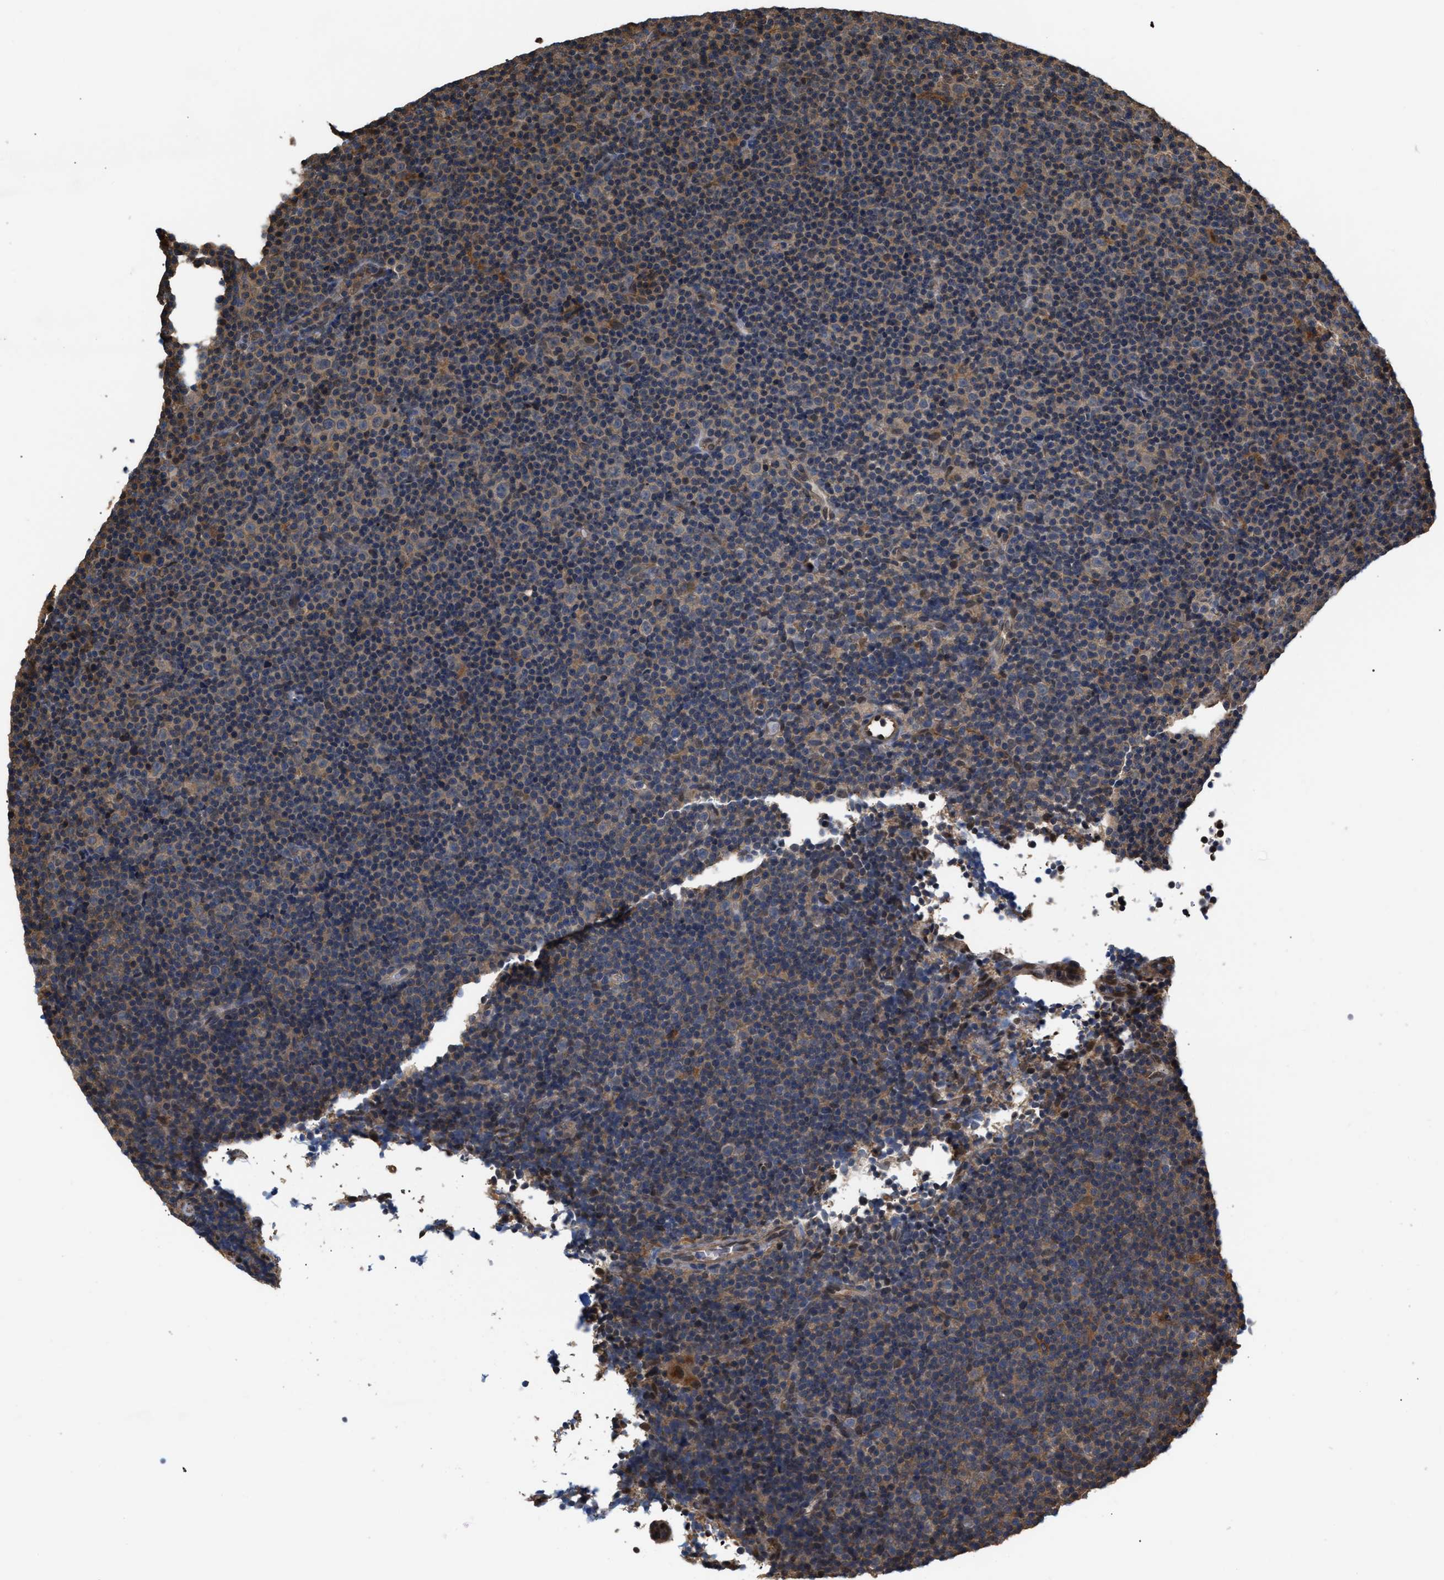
{"staining": {"intensity": "negative", "quantity": "none", "location": "none"}, "tissue": "lymphoma", "cell_type": "Tumor cells", "image_type": "cancer", "snomed": [{"axis": "morphology", "description": "Malignant lymphoma, non-Hodgkin's type, Low grade"}, {"axis": "topography", "description": "Lymph node"}], "caption": "Human lymphoma stained for a protein using IHC displays no staining in tumor cells.", "gene": "SCAI", "patient": {"sex": "female", "age": 67}}